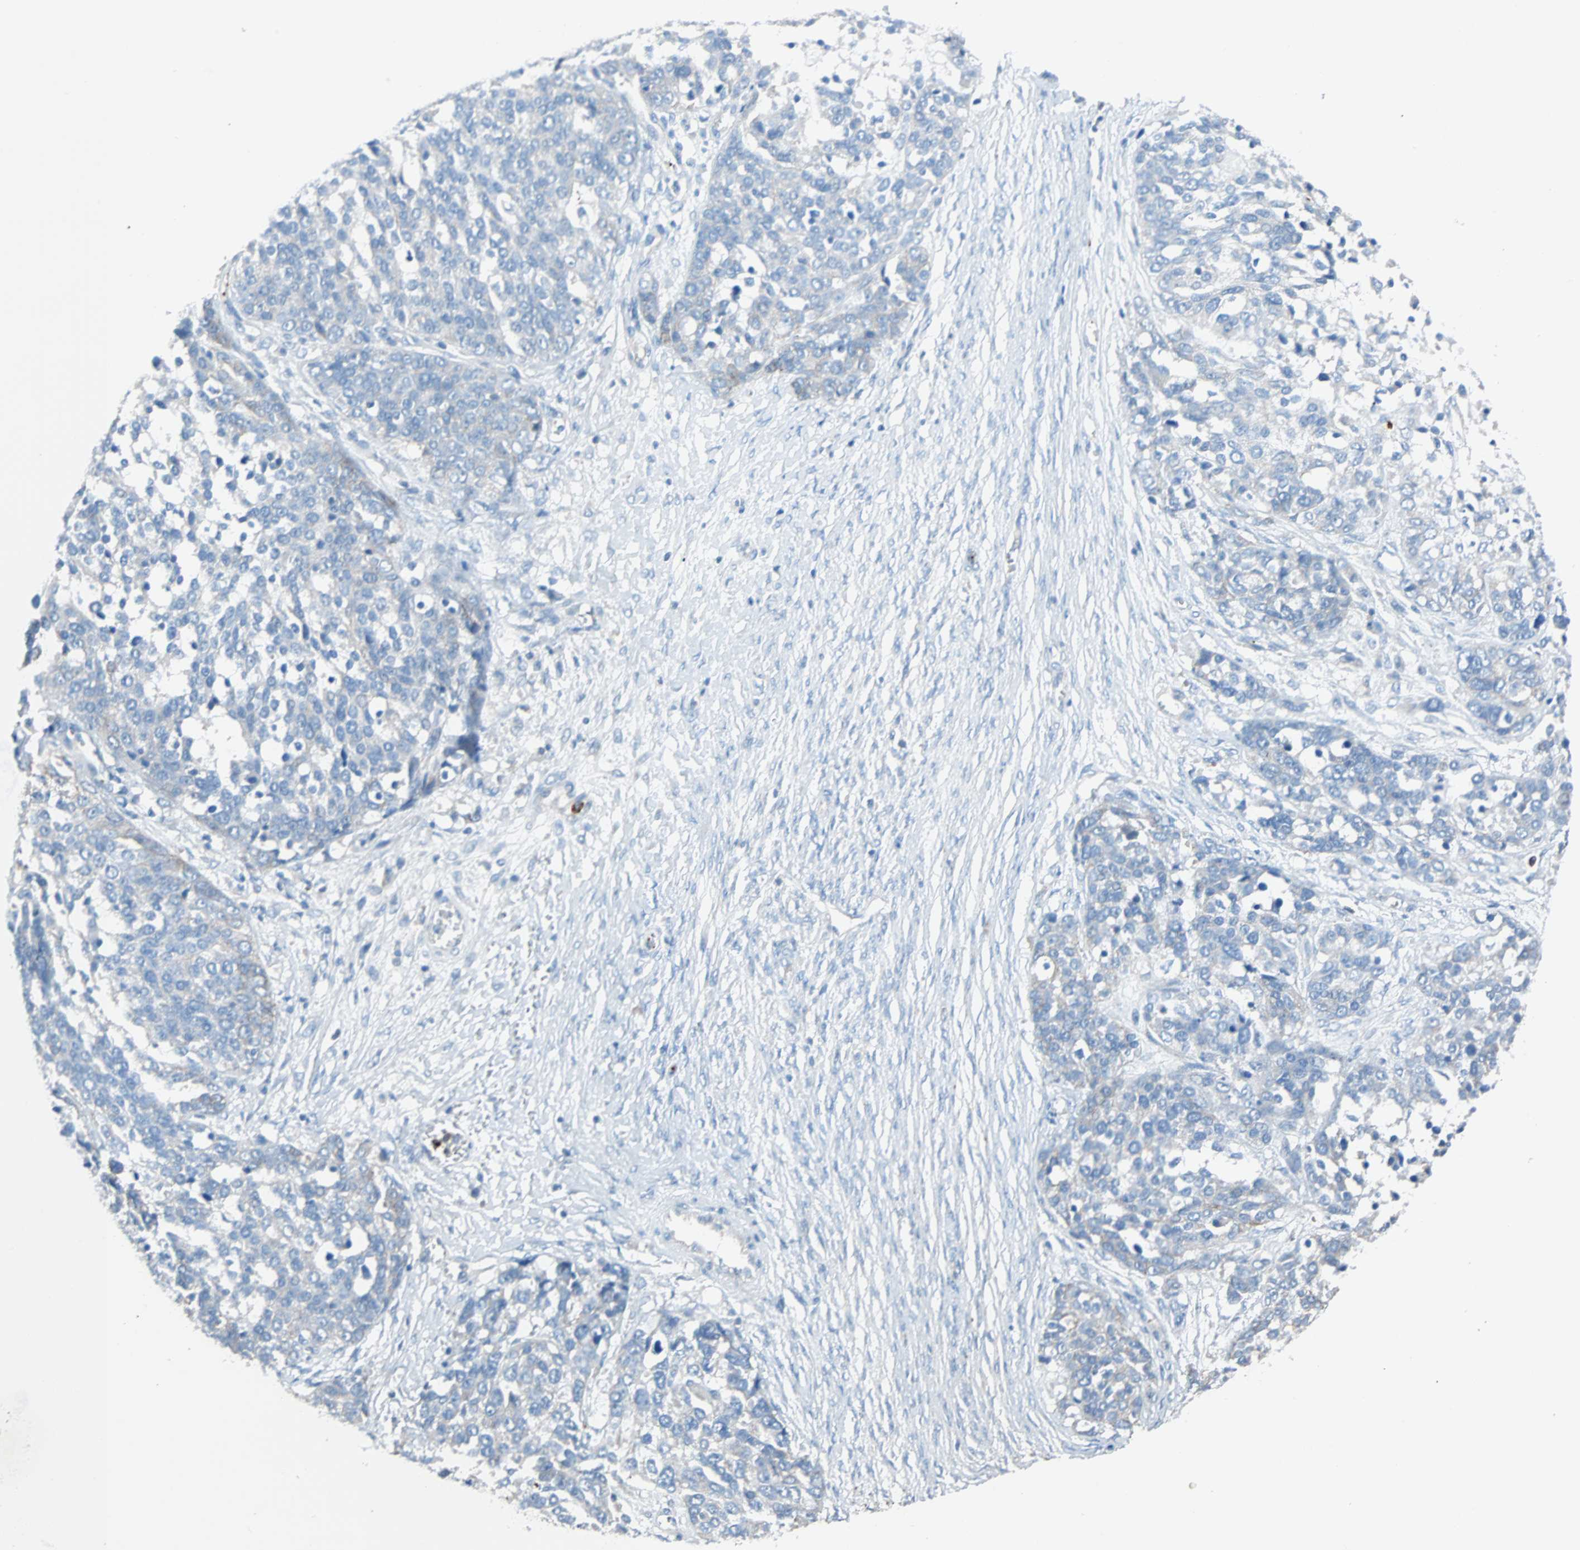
{"staining": {"intensity": "weak", "quantity": ">75%", "location": "cytoplasmic/membranous"}, "tissue": "ovarian cancer", "cell_type": "Tumor cells", "image_type": "cancer", "snomed": [{"axis": "morphology", "description": "Cystadenocarcinoma, serous, NOS"}, {"axis": "topography", "description": "Ovary"}], "caption": "Human ovarian serous cystadenocarcinoma stained with a protein marker exhibits weak staining in tumor cells.", "gene": "LY6G6F", "patient": {"sex": "female", "age": 44}}